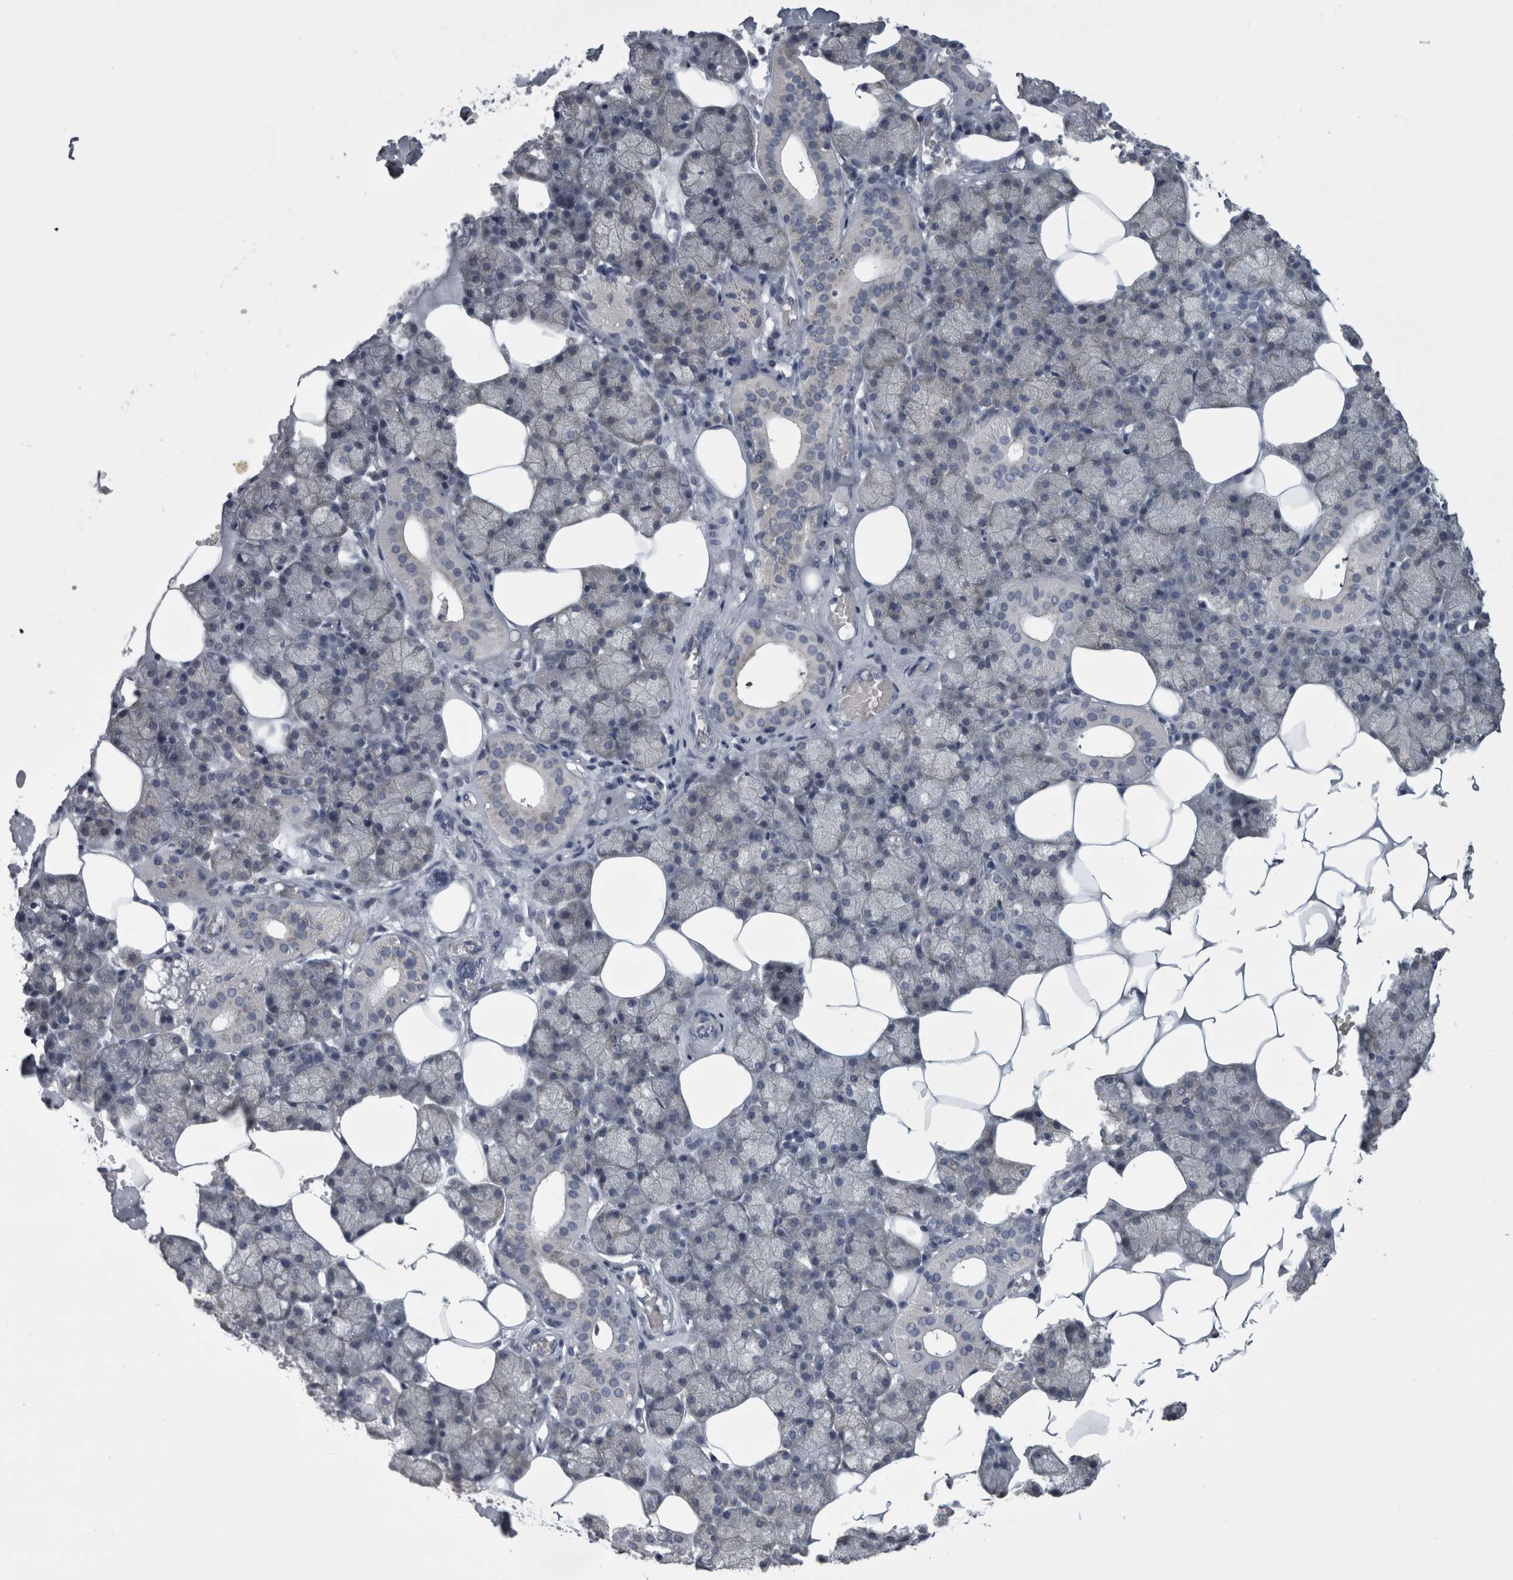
{"staining": {"intensity": "weak", "quantity": "<25%", "location": "cytoplasmic/membranous"}, "tissue": "salivary gland", "cell_type": "Glandular cells", "image_type": "normal", "snomed": [{"axis": "morphology", "description": "Normal tissue, NOS"}, {"axis": "topography", "description": "Salivary gland"}], "caption": "The histopathology image exhibits no staining of glandular cells in benign salivary gland.", "gene": "PRRC2C", "patient": {"sex": "male", "age": 62}}